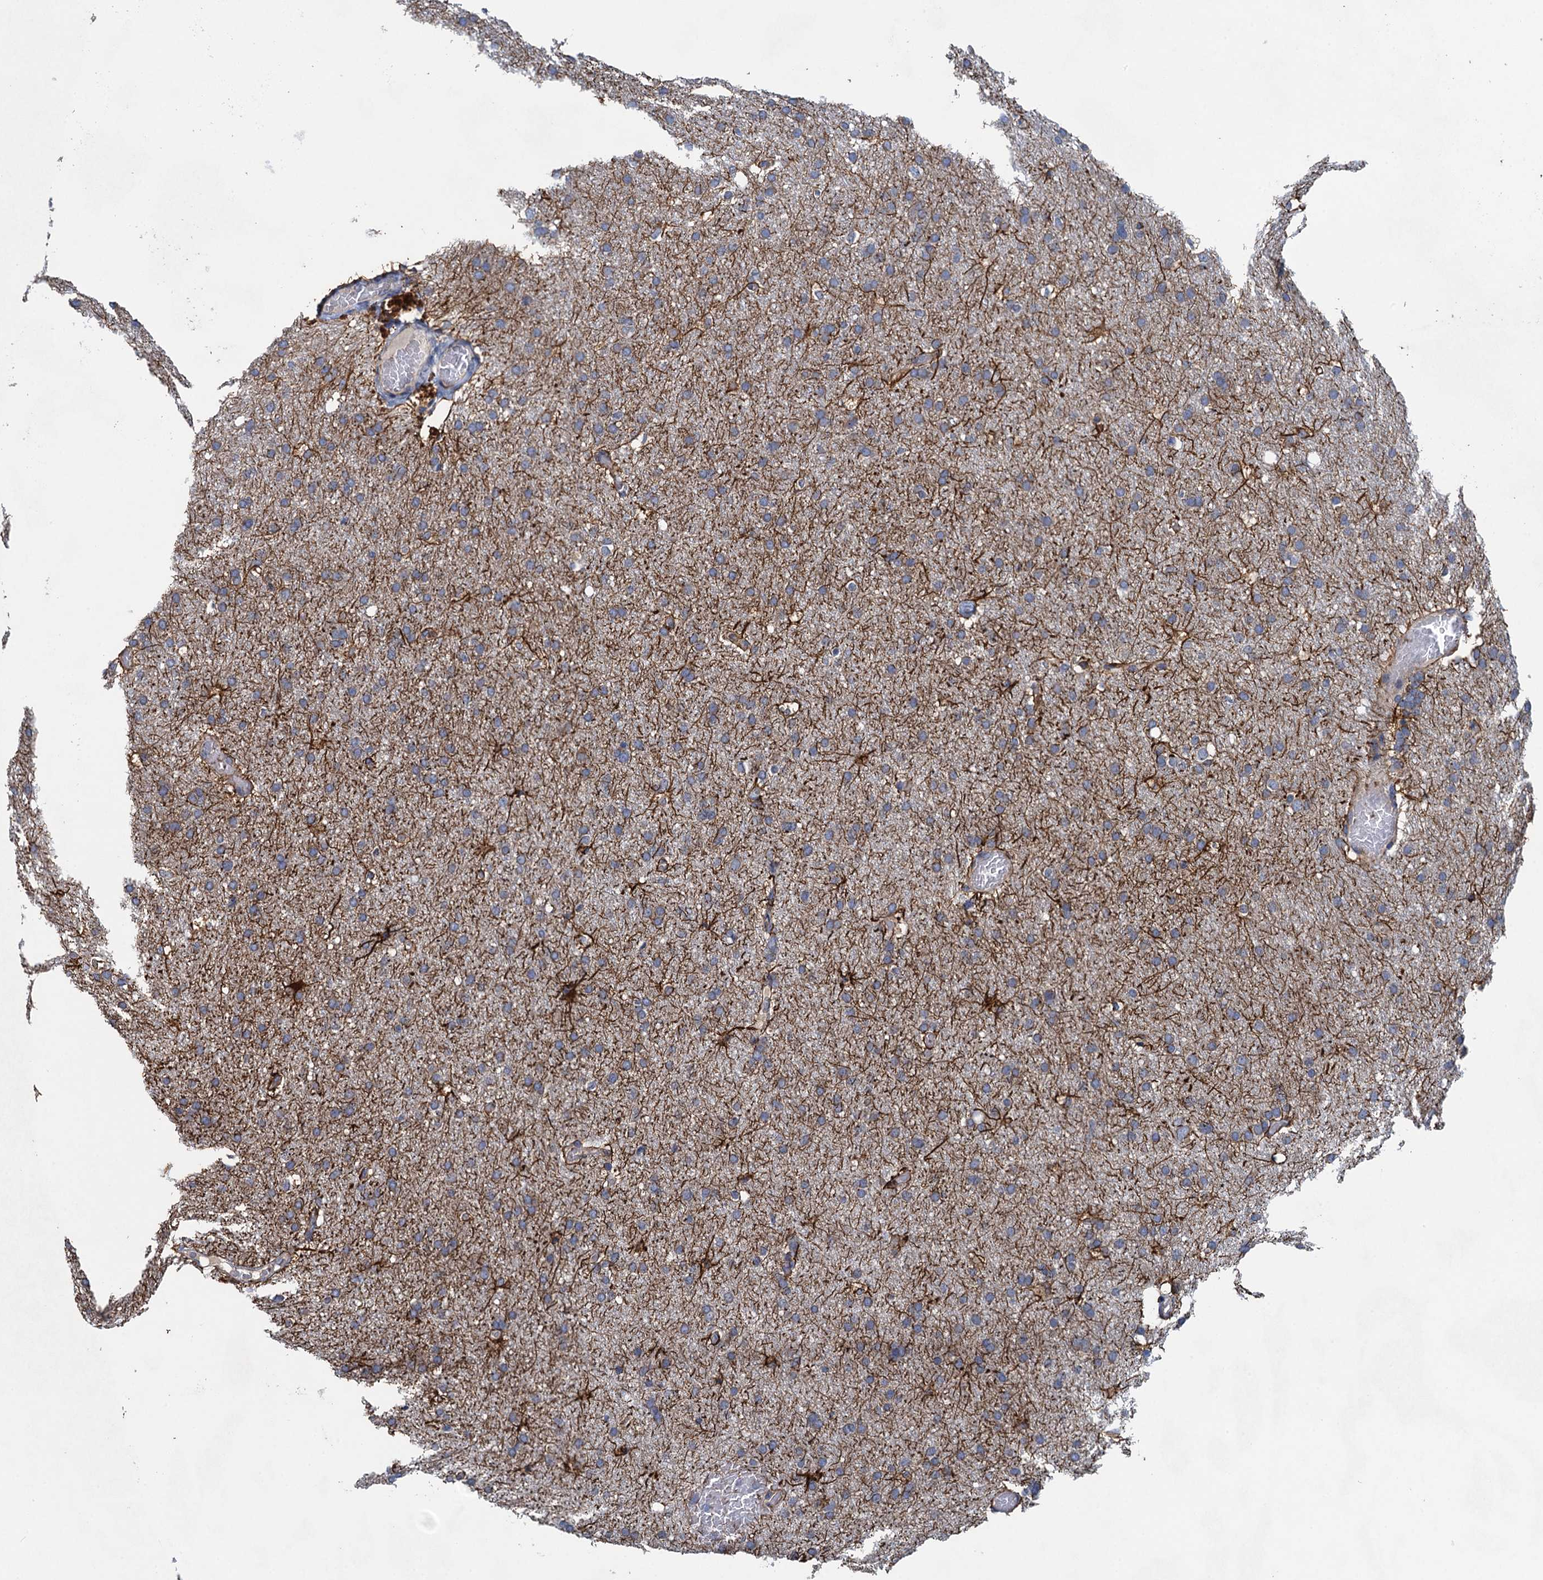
{"staining": {"intensity": "negative", "quantity": "none", "location": "none"}, "tissue": "glioma", "cell_type": "Tumor cells", "image_type": "cancer", "snomed": [{"axis": "morphology", "description": "Glioma, malignant, High grade"}, {"axis": "topography", "description": "Cerebral cortex"}], "caption": "The histopathology image shows no staining of tumor cells in malignant glioma (high-grade).", "gene": "ADCY9", "patient": {"sex": "female", "age": 36}}